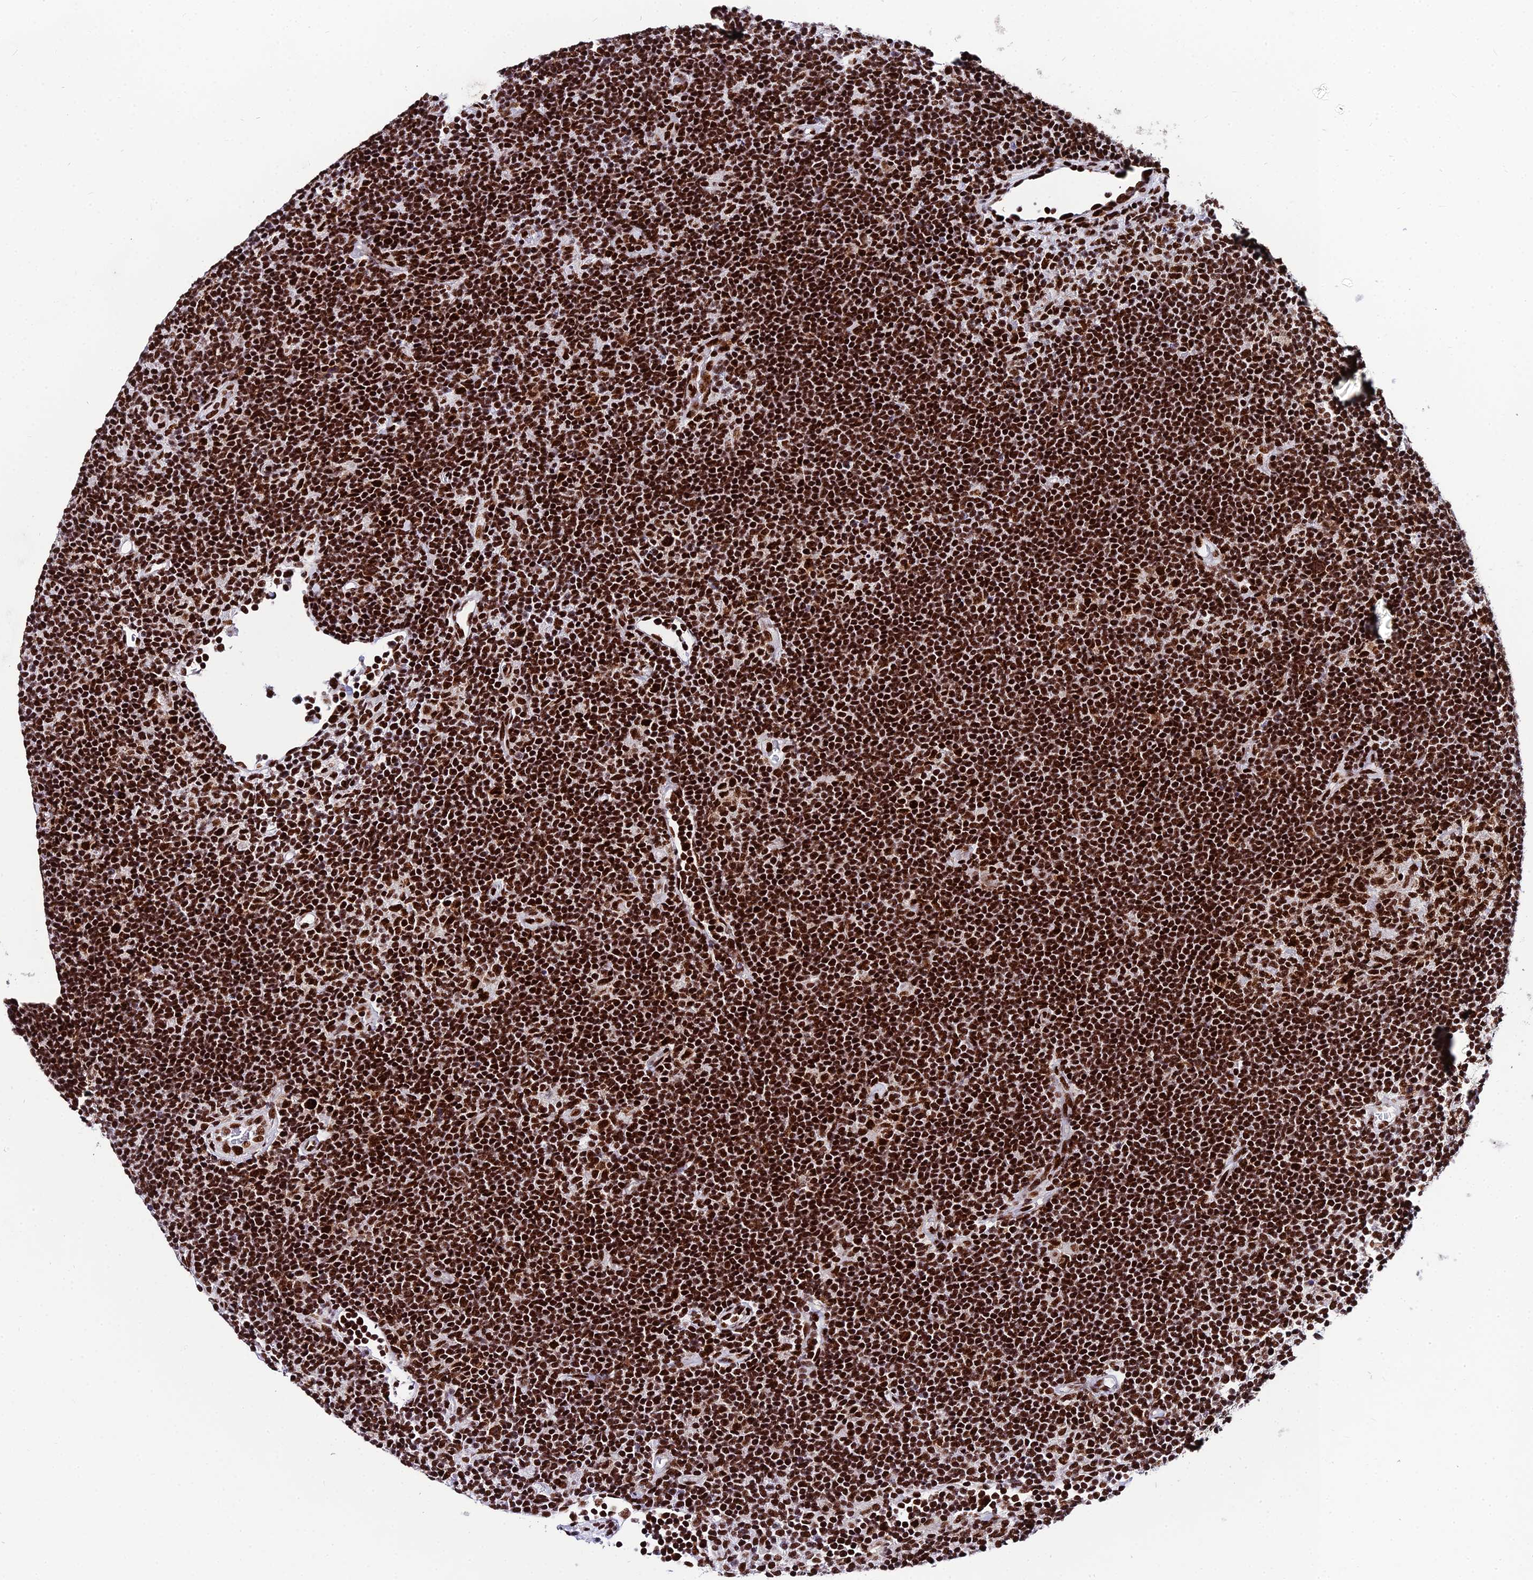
{"staining": {"intensity": "strong", "quantity": ">75%", "location": "nuclear"}, "tissue": "lymphoma", "cell_type": "Tumor cells", "image_type": "cancer", "snomed": [{"axis": "morphology", "description": "Hodgkin's disease, NOS"}, {"axis": "topography", "description": "Lymph node"}], "caption": "Hodgkin's disease stained with a protein marker reveals strong staining in tumor cells.", "gene": "HNRNPH1", "patient": {"sex": "female", "age": 57}}